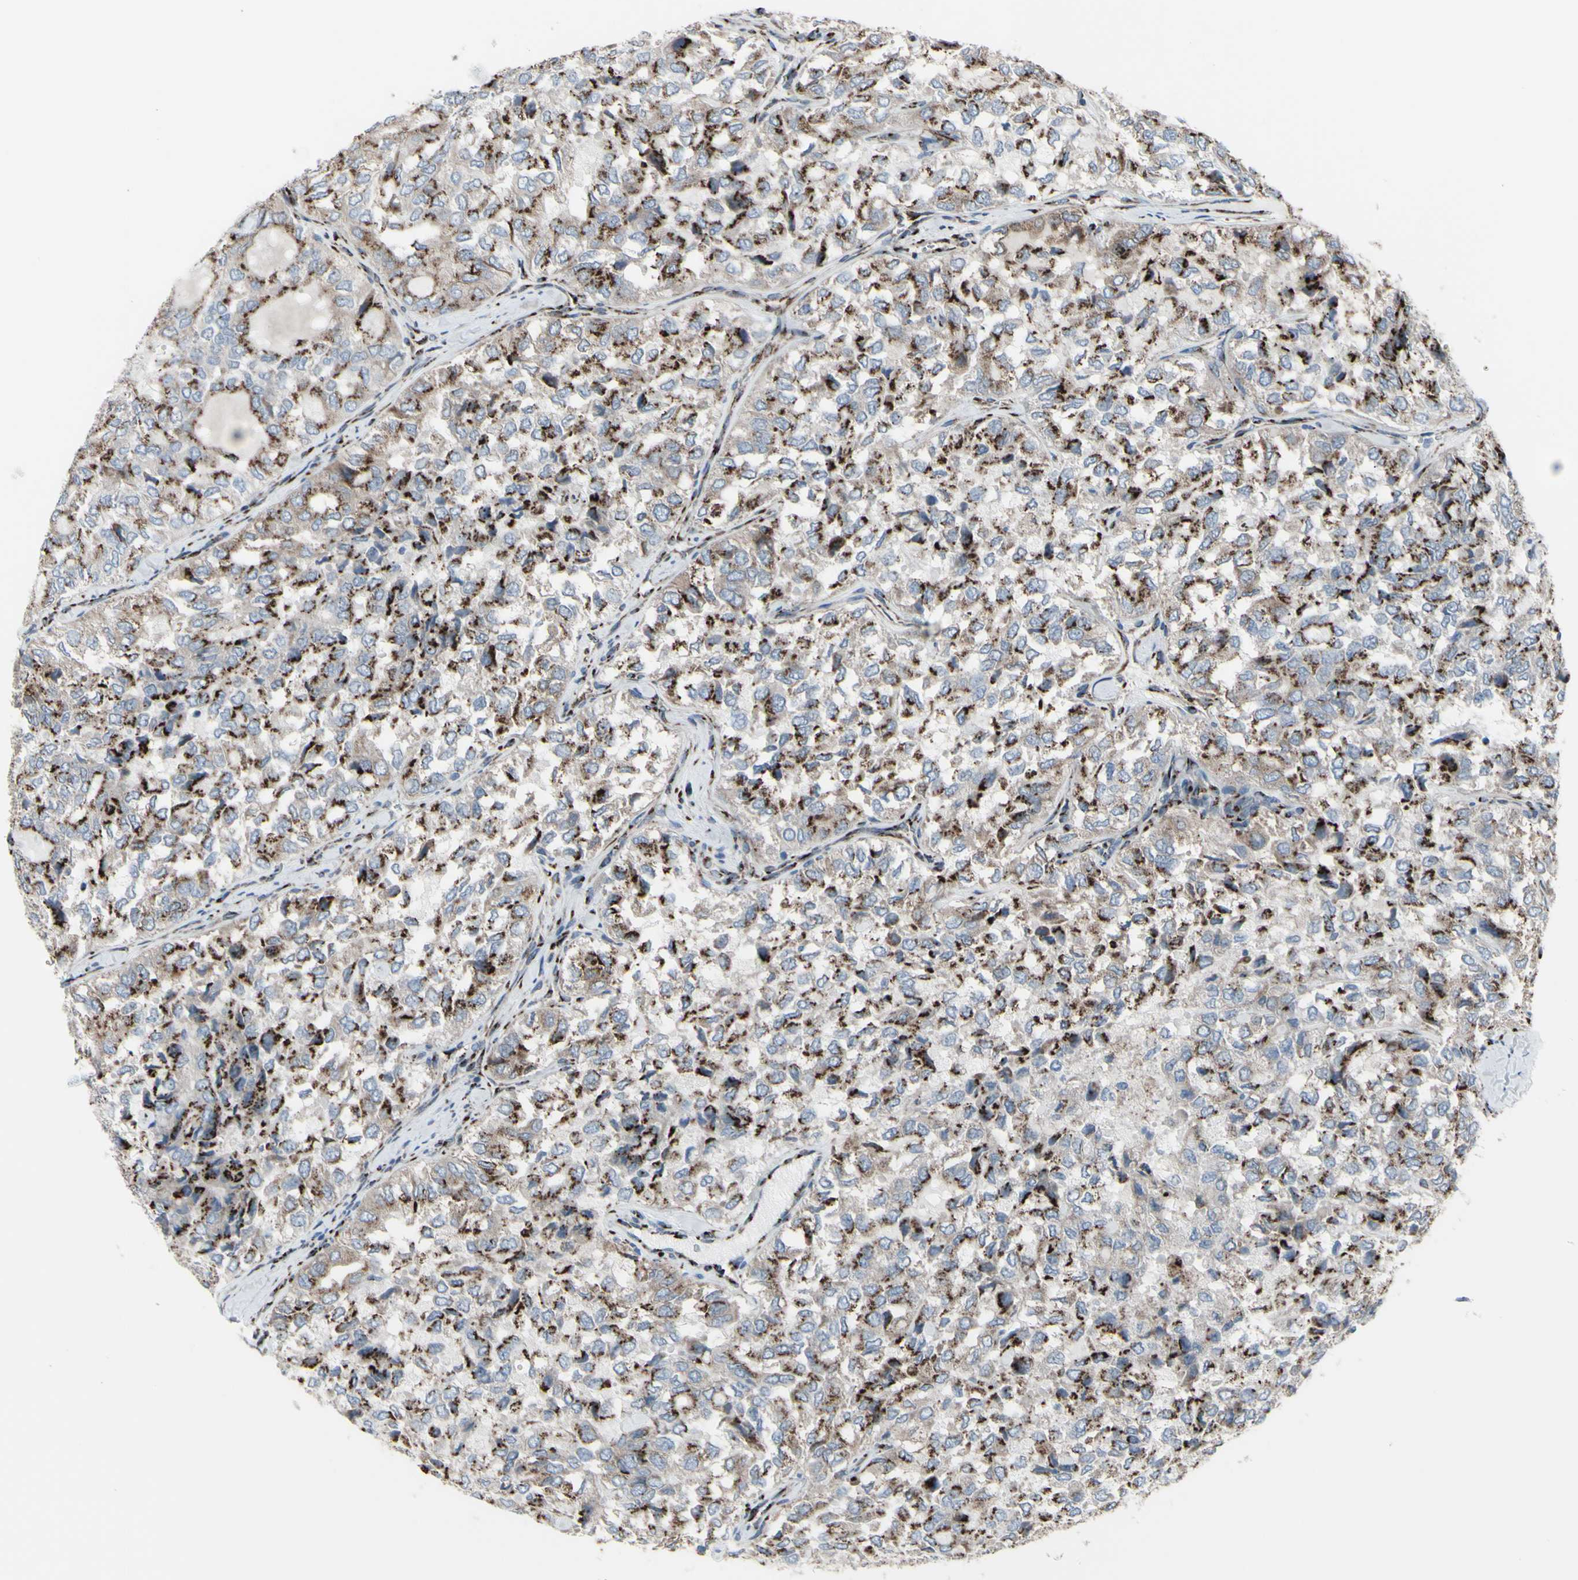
{"staining": {"intensity": "strong", "quantity": ">75%", "location": "cytoplasmic/membranous"}, "tissue": "thyroid cancer", "cell_type": "Tumor cells", "image_type": "cancer", "snomed": [{"axis": "morphology", "description": "Follicular adenoma carcinoma, NOS"}, {"axis": "topography", "description": "Thyroid gland"}], "caption": "Thyroid cancer tissue shows strong cytoplasmic/membranous positivity in about >75% of tumor cells", "gene": "GLG1", "patient": {"sex": "male", "age": 75}}